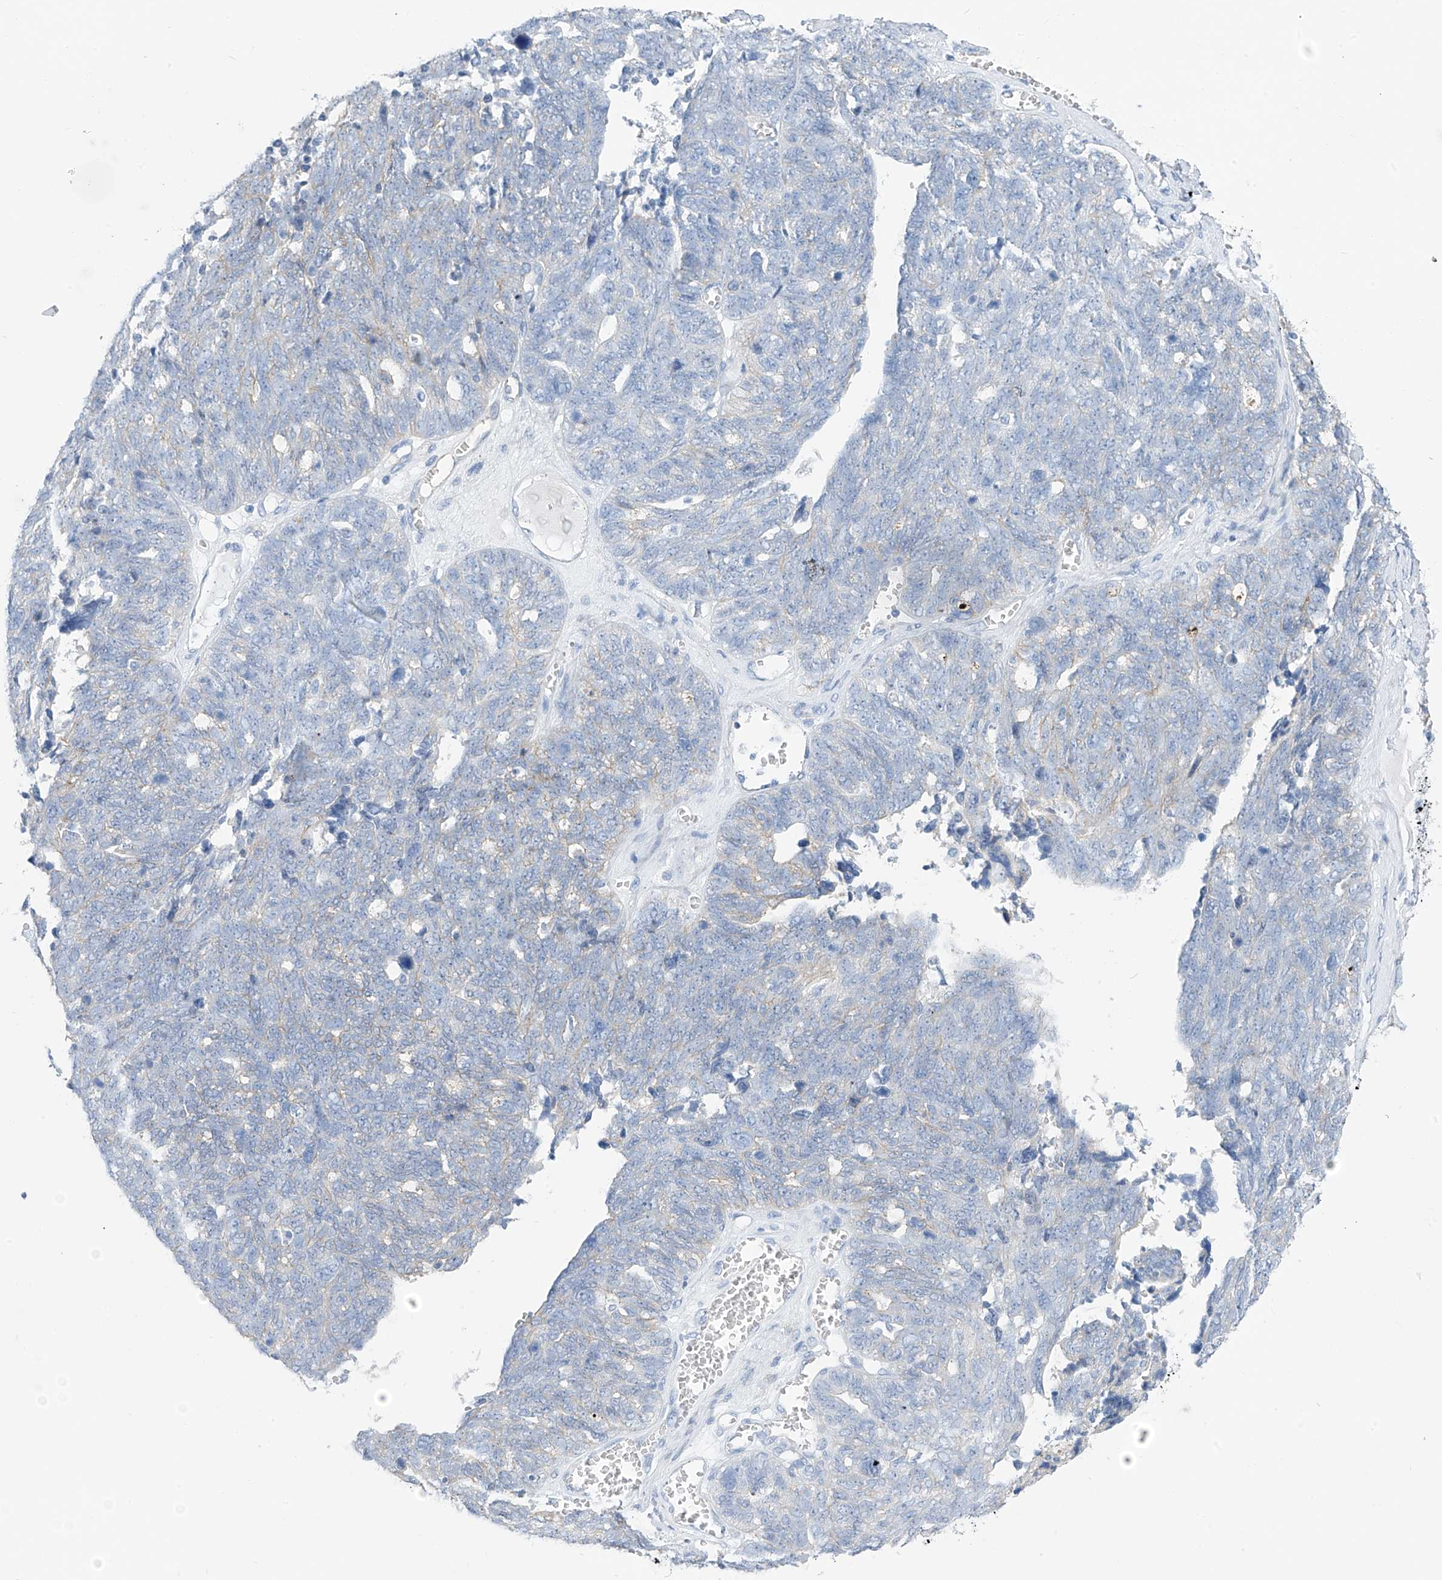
{"staining": {"intensity": "weak", "quantity": "<25%", "location": "cytoplasmic/membranous"}, "tissue": "ovarian cancer", "cell_type": "Tumor cells", "image_type": "cancer", "snomed": [{"axis": "morphology", "description": "Cystadenocarcinoma, serous, NOS"}, {"axis": "topography", "description": "Ovary"}], "caption": "Immunohistochemistry (IHC) histopathology image of neoplastic tissue: human ovarian cancer (serous cystadenocarcinoma) stained with DAB (3,3'-diaminobenzidine) demonstrates no significant protein expression in tumor cells. (DAB (3,3'-diaminobenzidine) IHC, high magnification).", "gene": "ITGA9", "patient": {"sex": "female", "age": 79}}